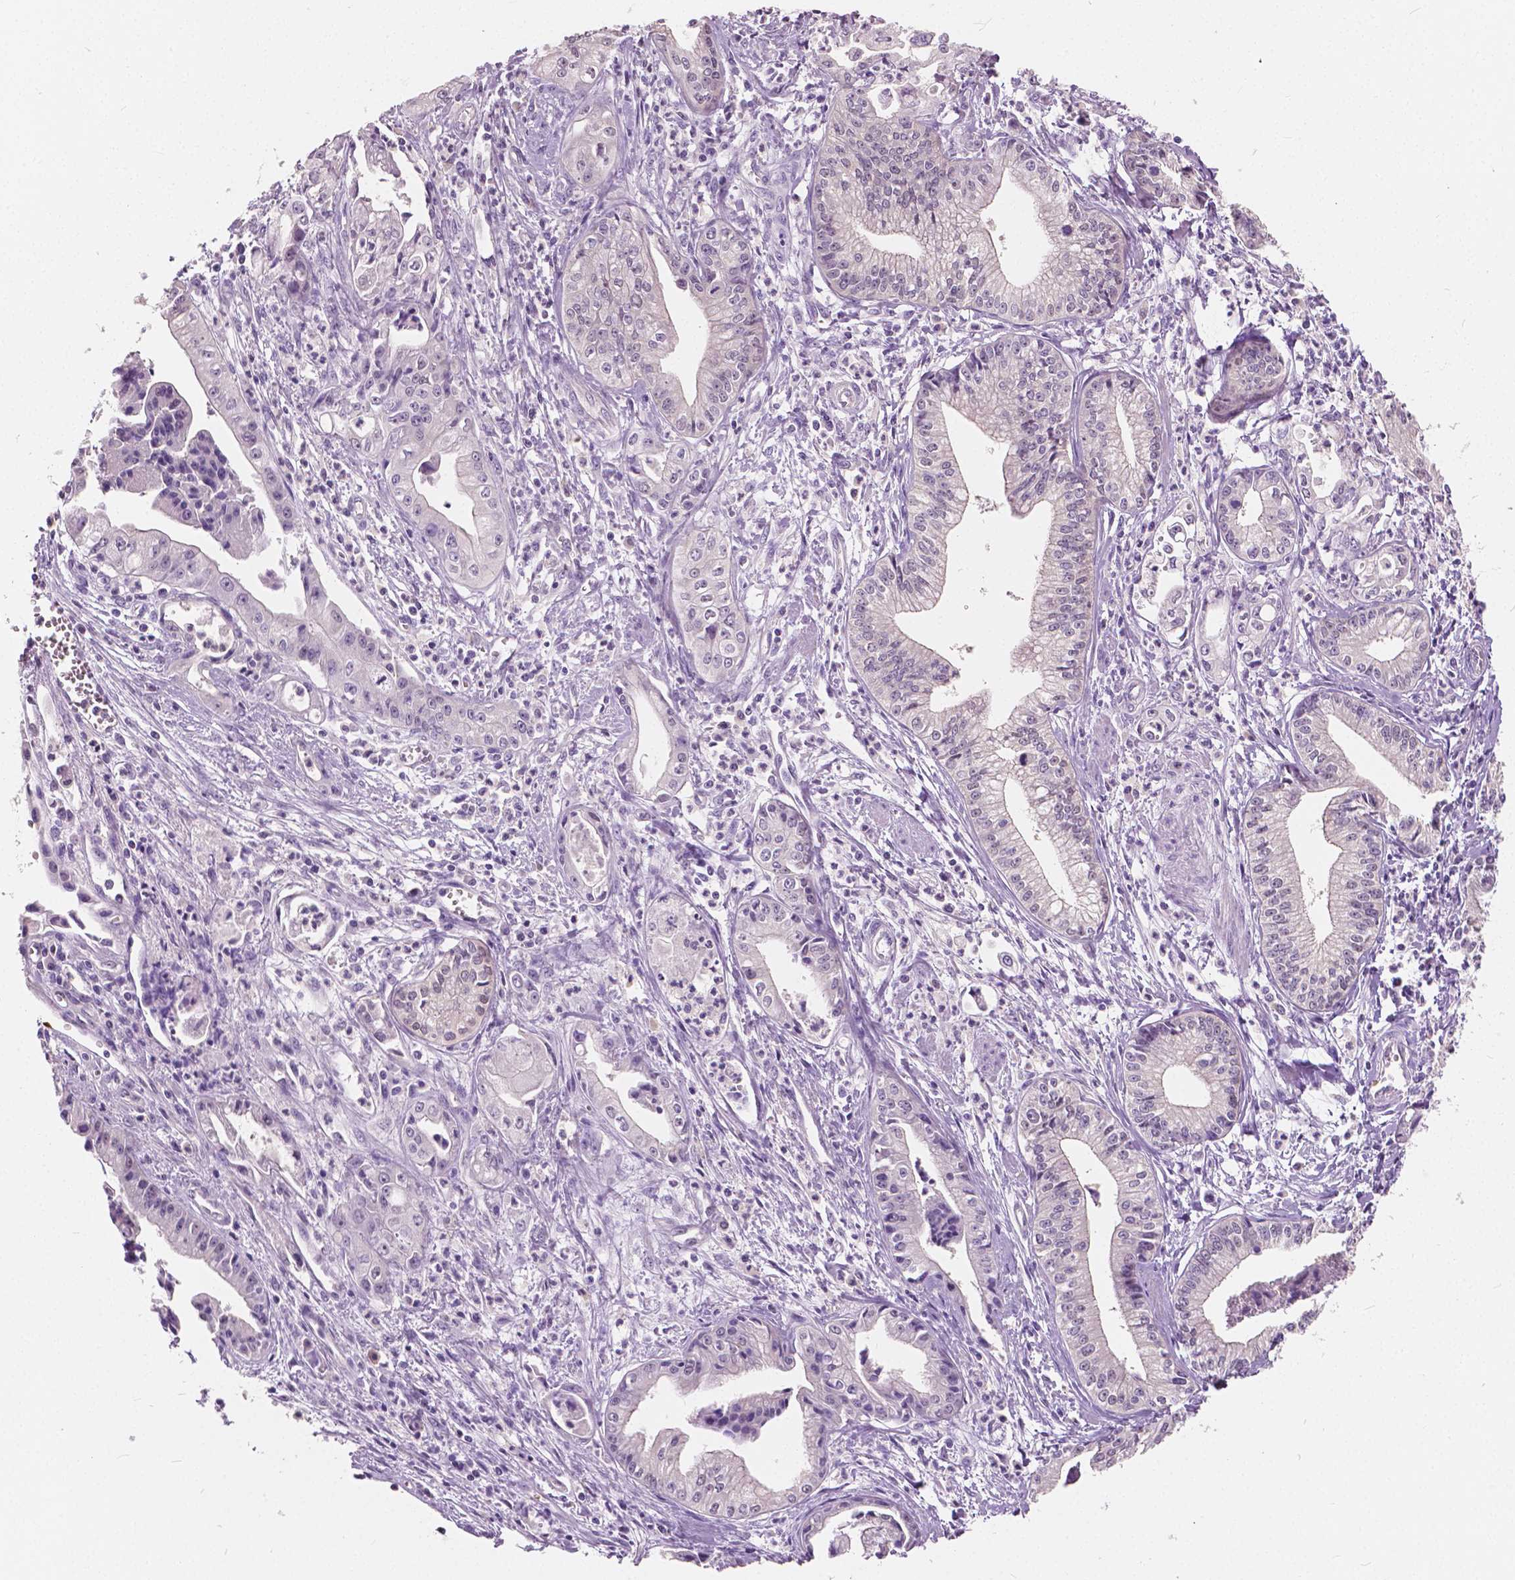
{"staining": {"intensity": "negative", "quantity": "none", "location": "none"}, "tissue": "pancreatic cancer", "cell_type": "Tumor cells", "image_type": "cancer", "snomed": [{"axis": "morphology", "description": "Adenocarcinoma, NOS"}, {"axis": "topography", "description": "Pancreas"}], "caption": "This is a photomicrograph of IHC staining of pancreatic cancer (adenocarcinoma), which shows no expression in tumor cells. (DAB IHC, high magnification).", "gene": "TKFC", "patient": {"sex": "female", "age": 65}}